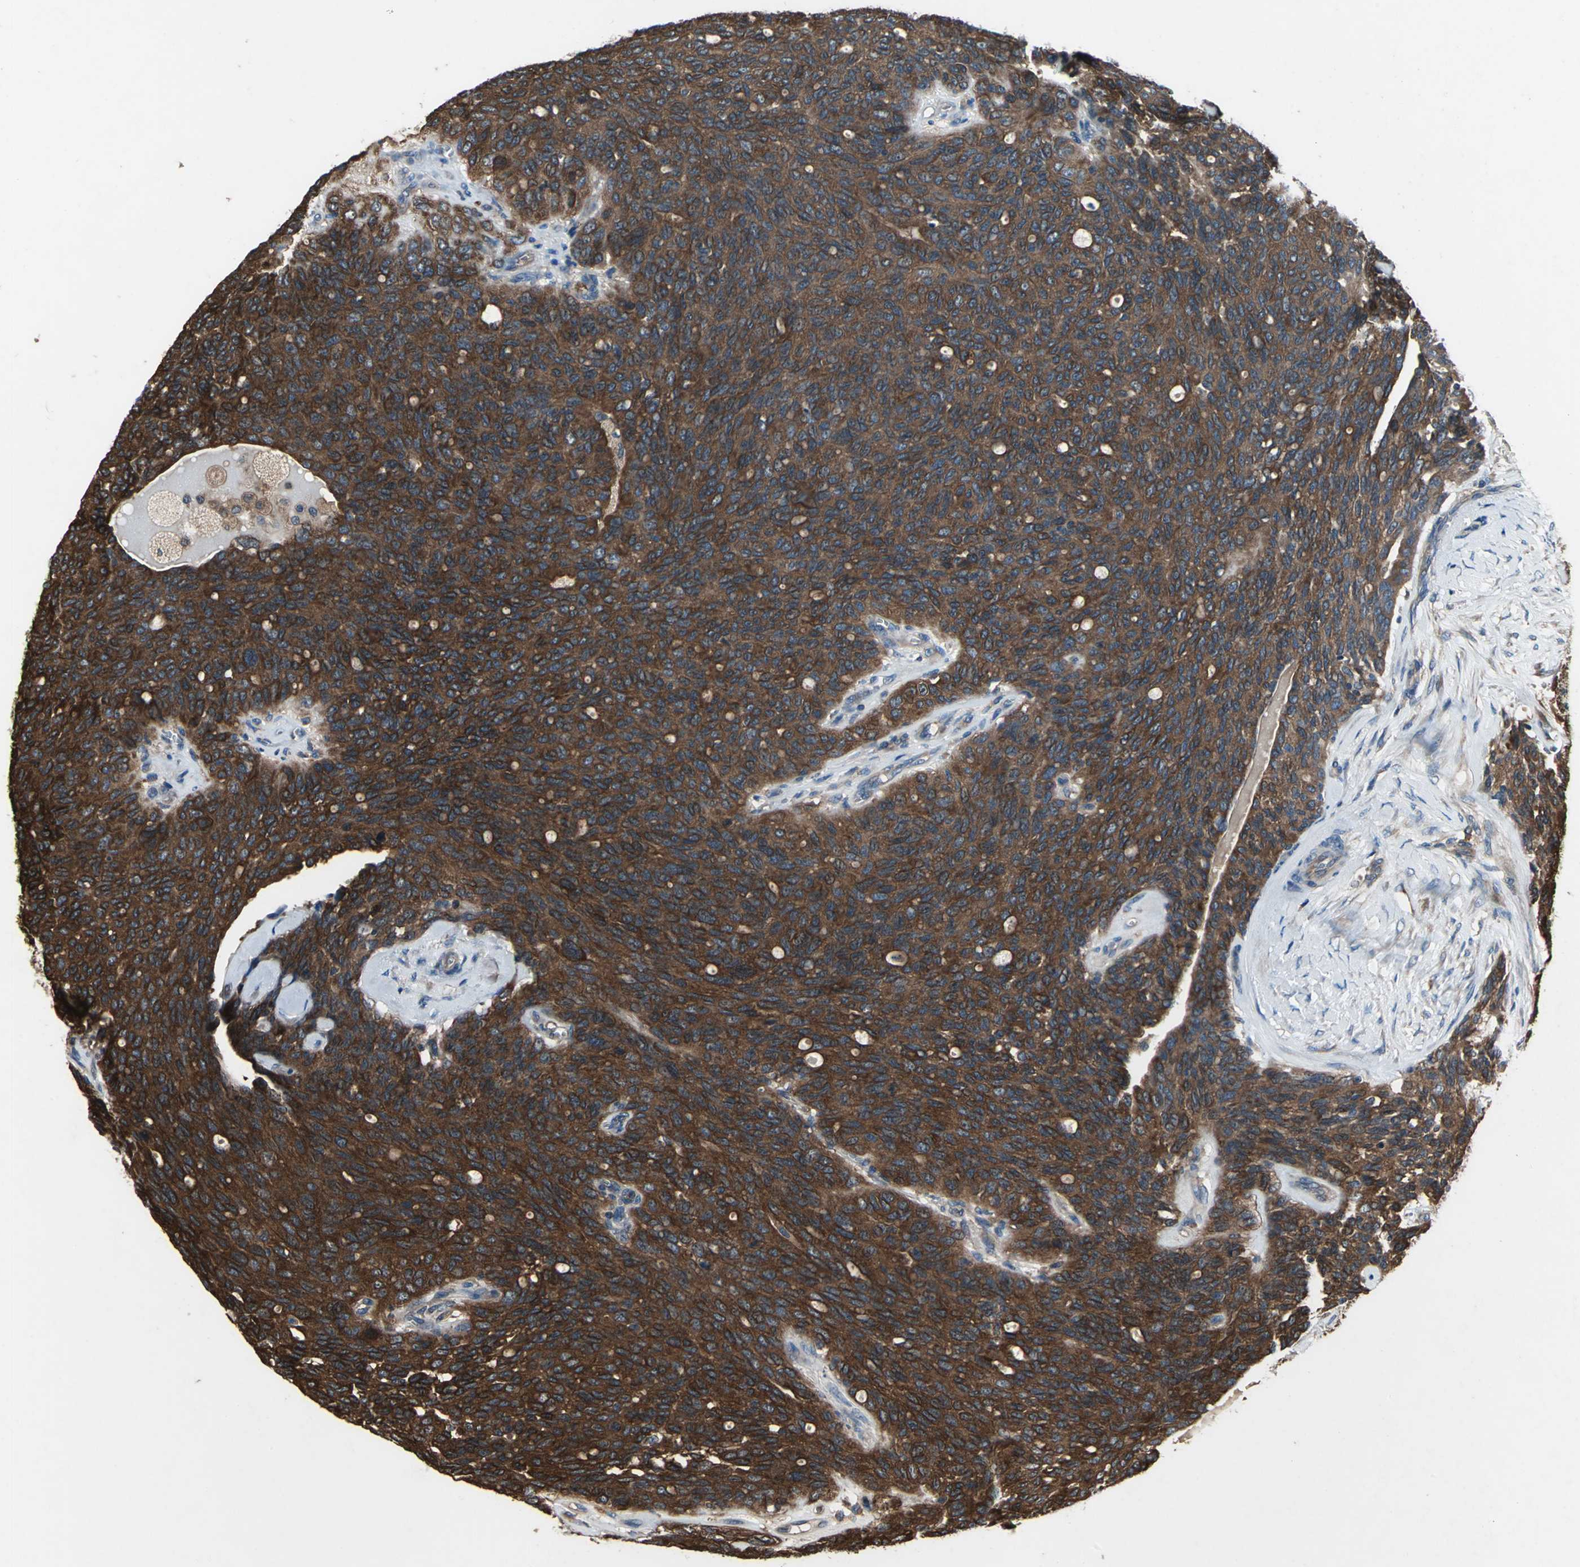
{"staining": {"intensity": "strong", "quantity": ">75%", "location": "cytoplasmic/membranous"}, "tissue": "ovarian cancer", "cell_type": "Tumor cells", "image_type": "cancer", "snomed": [{"axis": "morphology", "description": "Carcinoma, endometroid"}, {"axis": "topography", "description": "Ovary"}], "caption": "Ovarian endometroid carcinoma was stained to show a protein in brown. There is high levels of strong cytoplasmic/membranous staining in about >75% of tumor cells.", "gene": "CAPN1", "patient": {"sex": "female", "age": 60}}